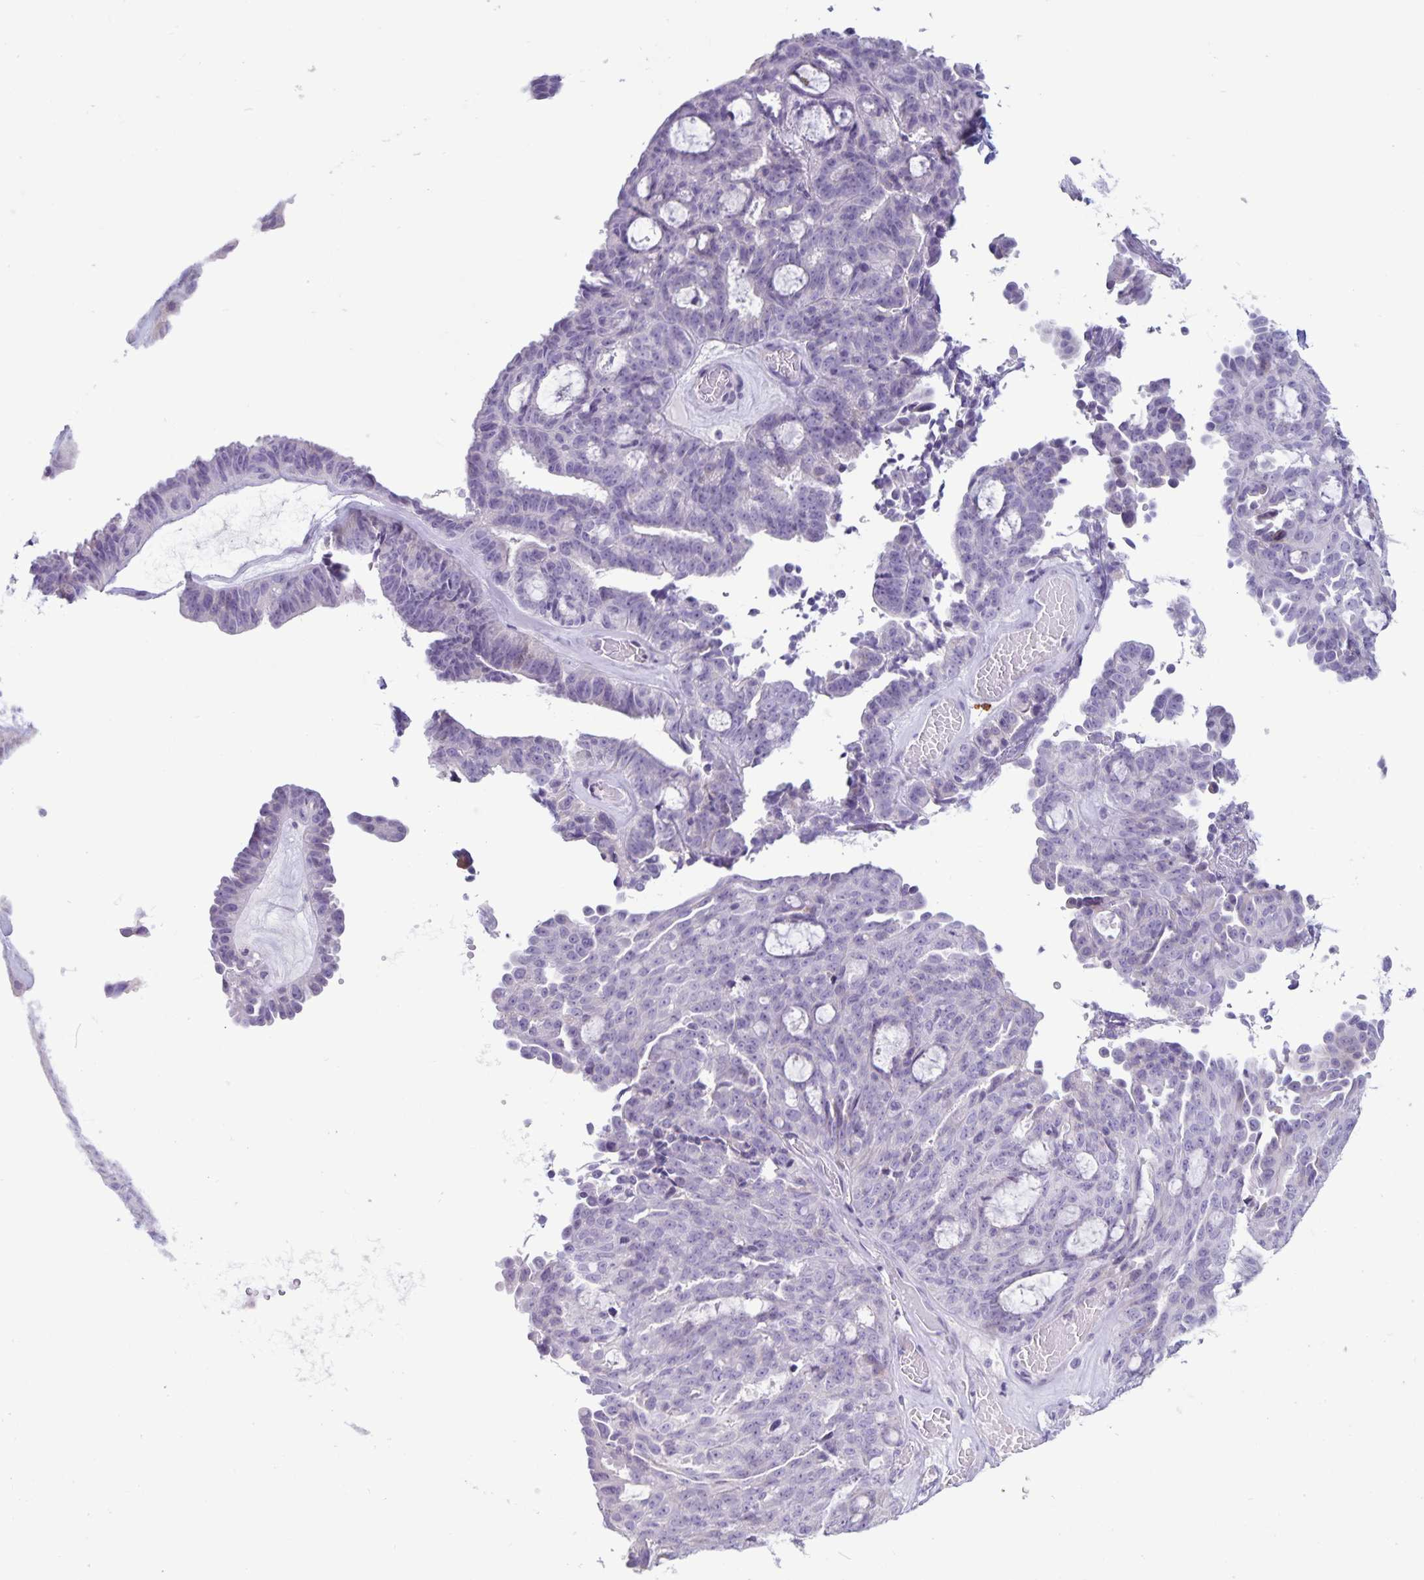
{"staining": {"intensity": "negative", "quantity": "none", "location": "none"}, "tissue": "ovarian cancer", "cell_type": "Tumor cells", "image_type": "cancer", "snomed": [{"axis": "morphology", "description": "Cystadenocarcinoma, serous, NOS"}, {"axis": "topography", "description": "Ovary"}], "caption": "This photomicrograph is of ovarian cancer stained with immunohistochemistry to label a protein in brown with the nuclei are counter-stained blue. There is no expression in tumor cells. The staining was performed using DAB (3,3'-diaminobenzidine) to visualize the protein expression in brown, while the nuclei were stained in blue with hematoxylin (Magnification: 20x).", "gene": "IBTK", "patient": {"sex": "female", "age": 71}}